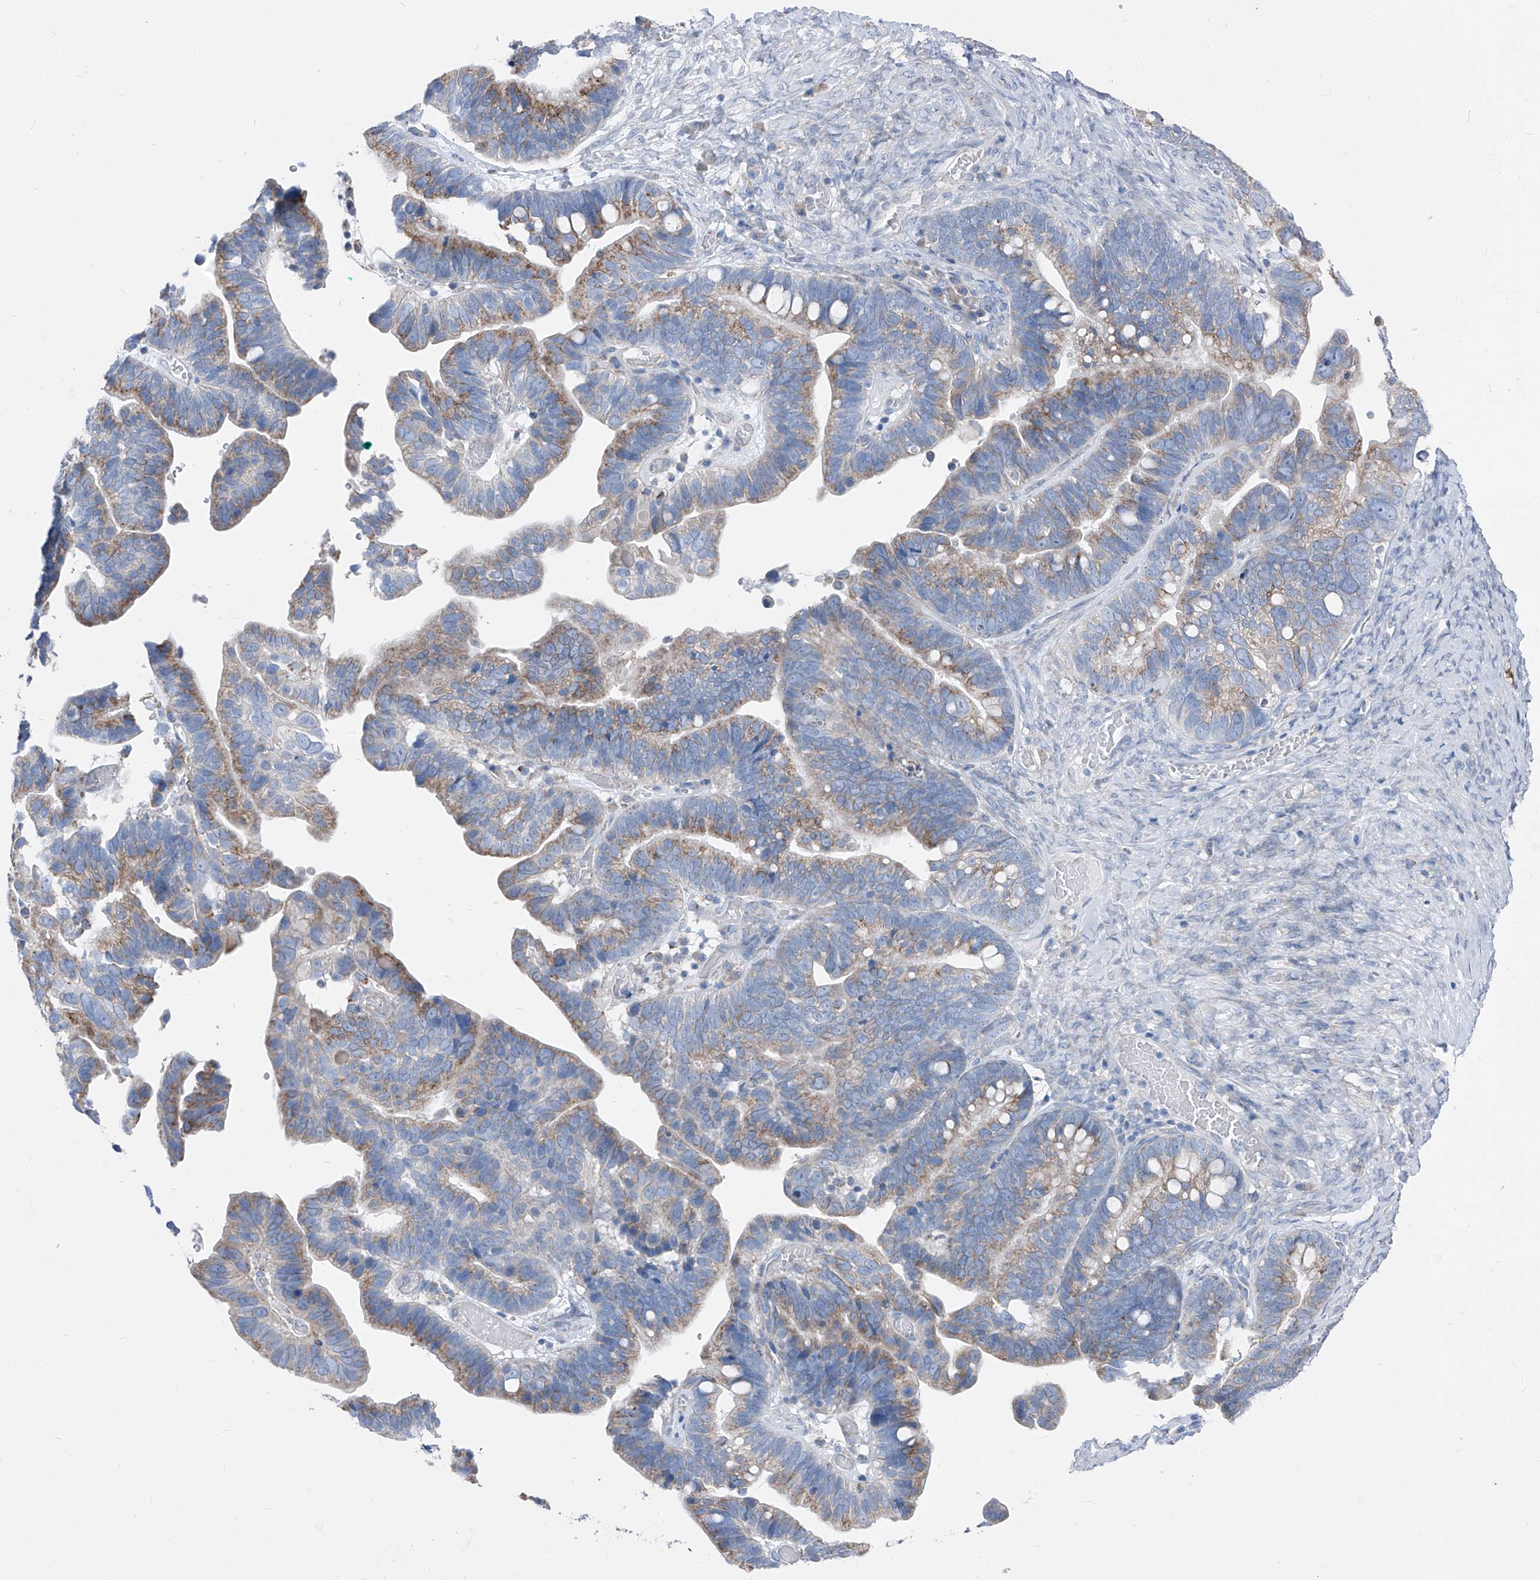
{"staining": {"intensity": "weak", "quantity": "25%-75%", "location": "cytoplasmic/membranous"}, "tissue": "ovarian cancer", "cell_type": "Tumor cells", "image_type": "cancer", "snomed": [{"axis": "morphology", "description": "Cystadenocarcinoma, serous, NOS"}, {"axis": "topography", "description": "Ovary"}], "caption": "IHC (DAB) staining of human serous cystadenocarcinoma (ovarian) shows weak cytoplasmic/membranous protein positivity in about 25%-75% of tumor cells. Nuclei are stained in blue.", "gene": "AGPS", "patient": {"sex": "female", "age": 56}}